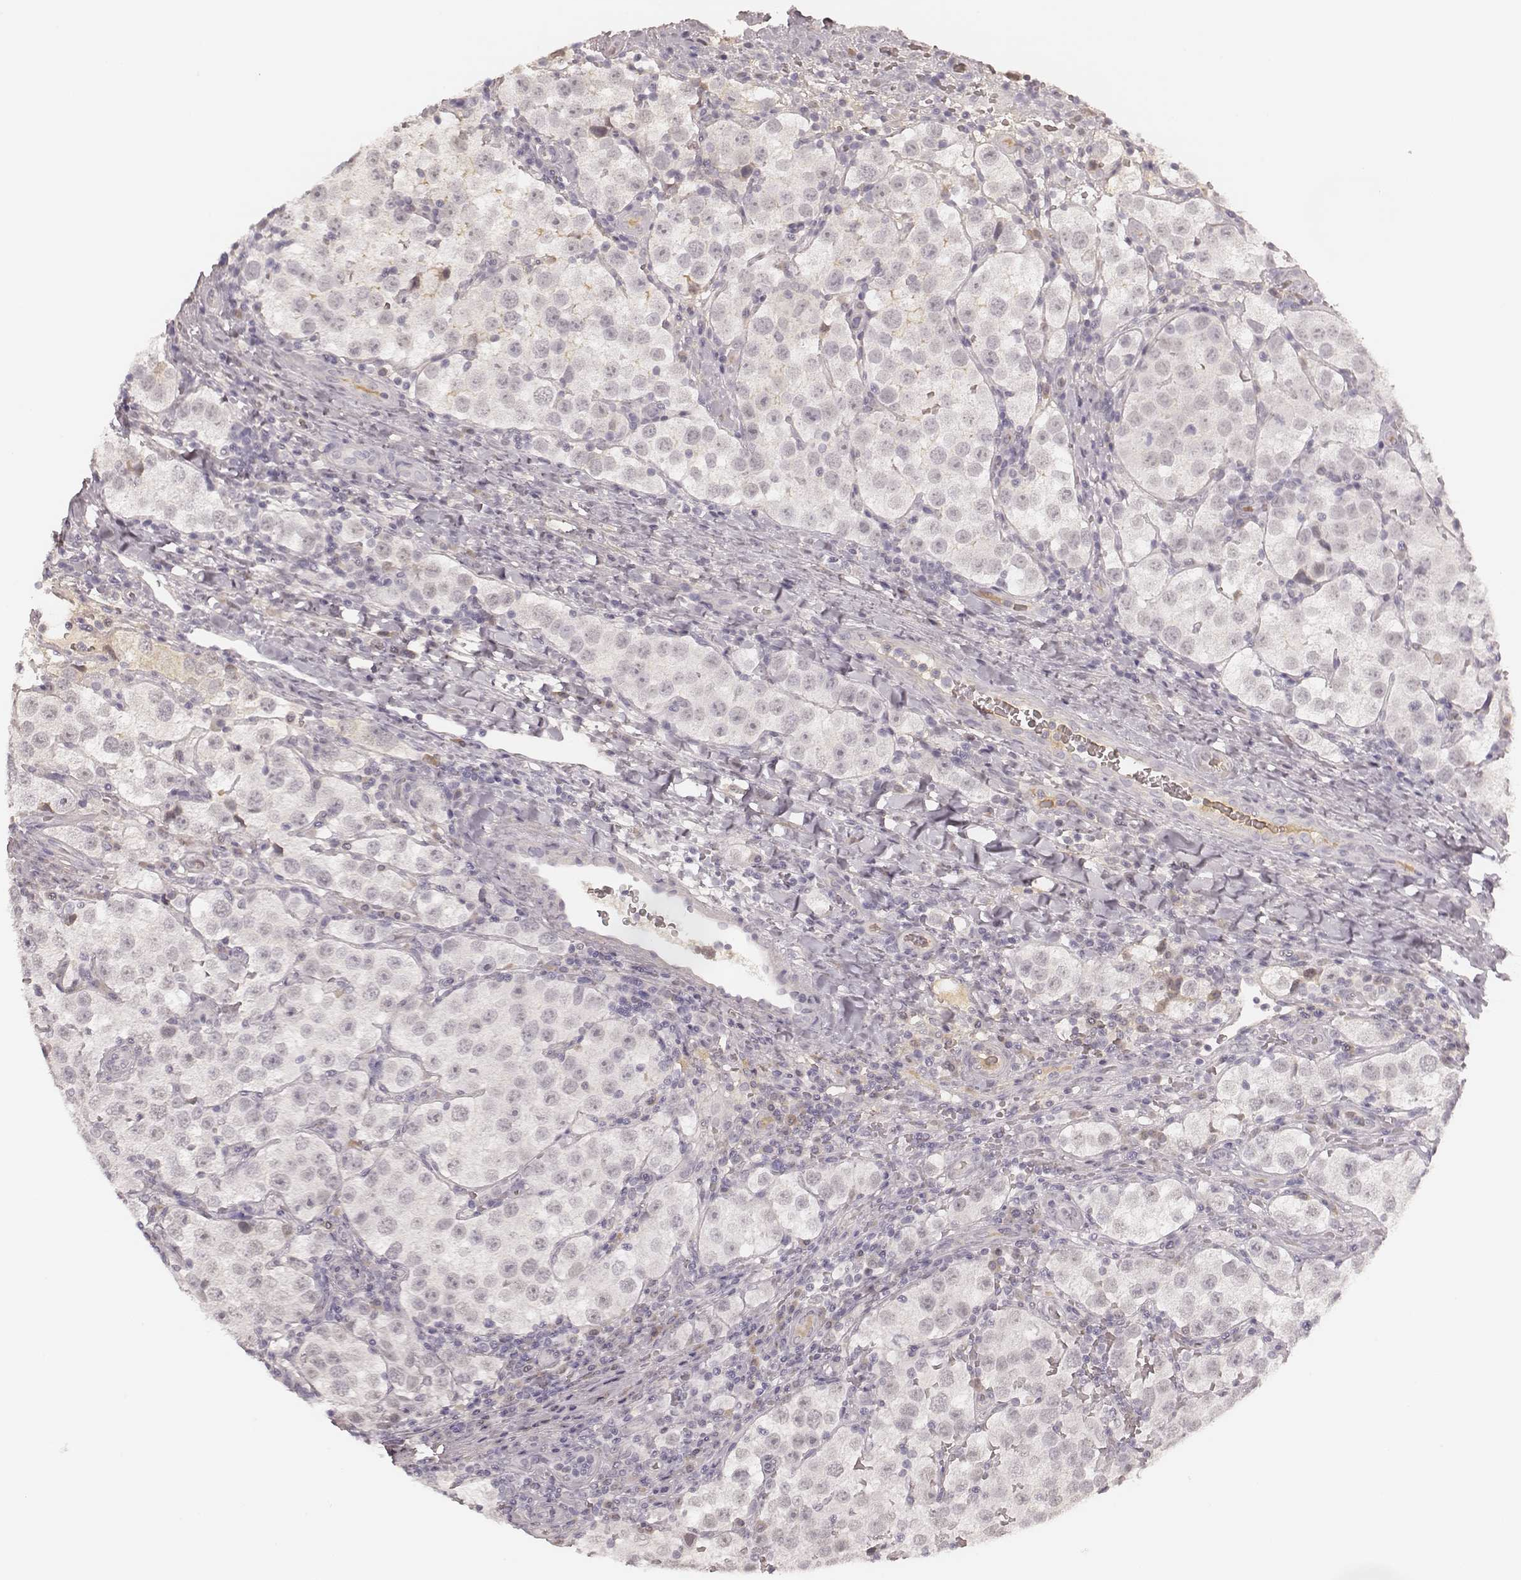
{"staining": {"intensity": "negative", "quantity": "none", "location": "none"}, "tissue": "testis cancer", "cell_type": "Tumor cells", "image_type": "cancer", "snomed": [{"axis": "morphology", "description": "Seminoma, NOS"}, {"axis": "topography", "description": "Testis"}], "caption": "The photomicrograph reveals no significant staining in tumor cells of testis seminoma.", "gene": "MSX1", "patient": {"sex": "male", "age": 37}}